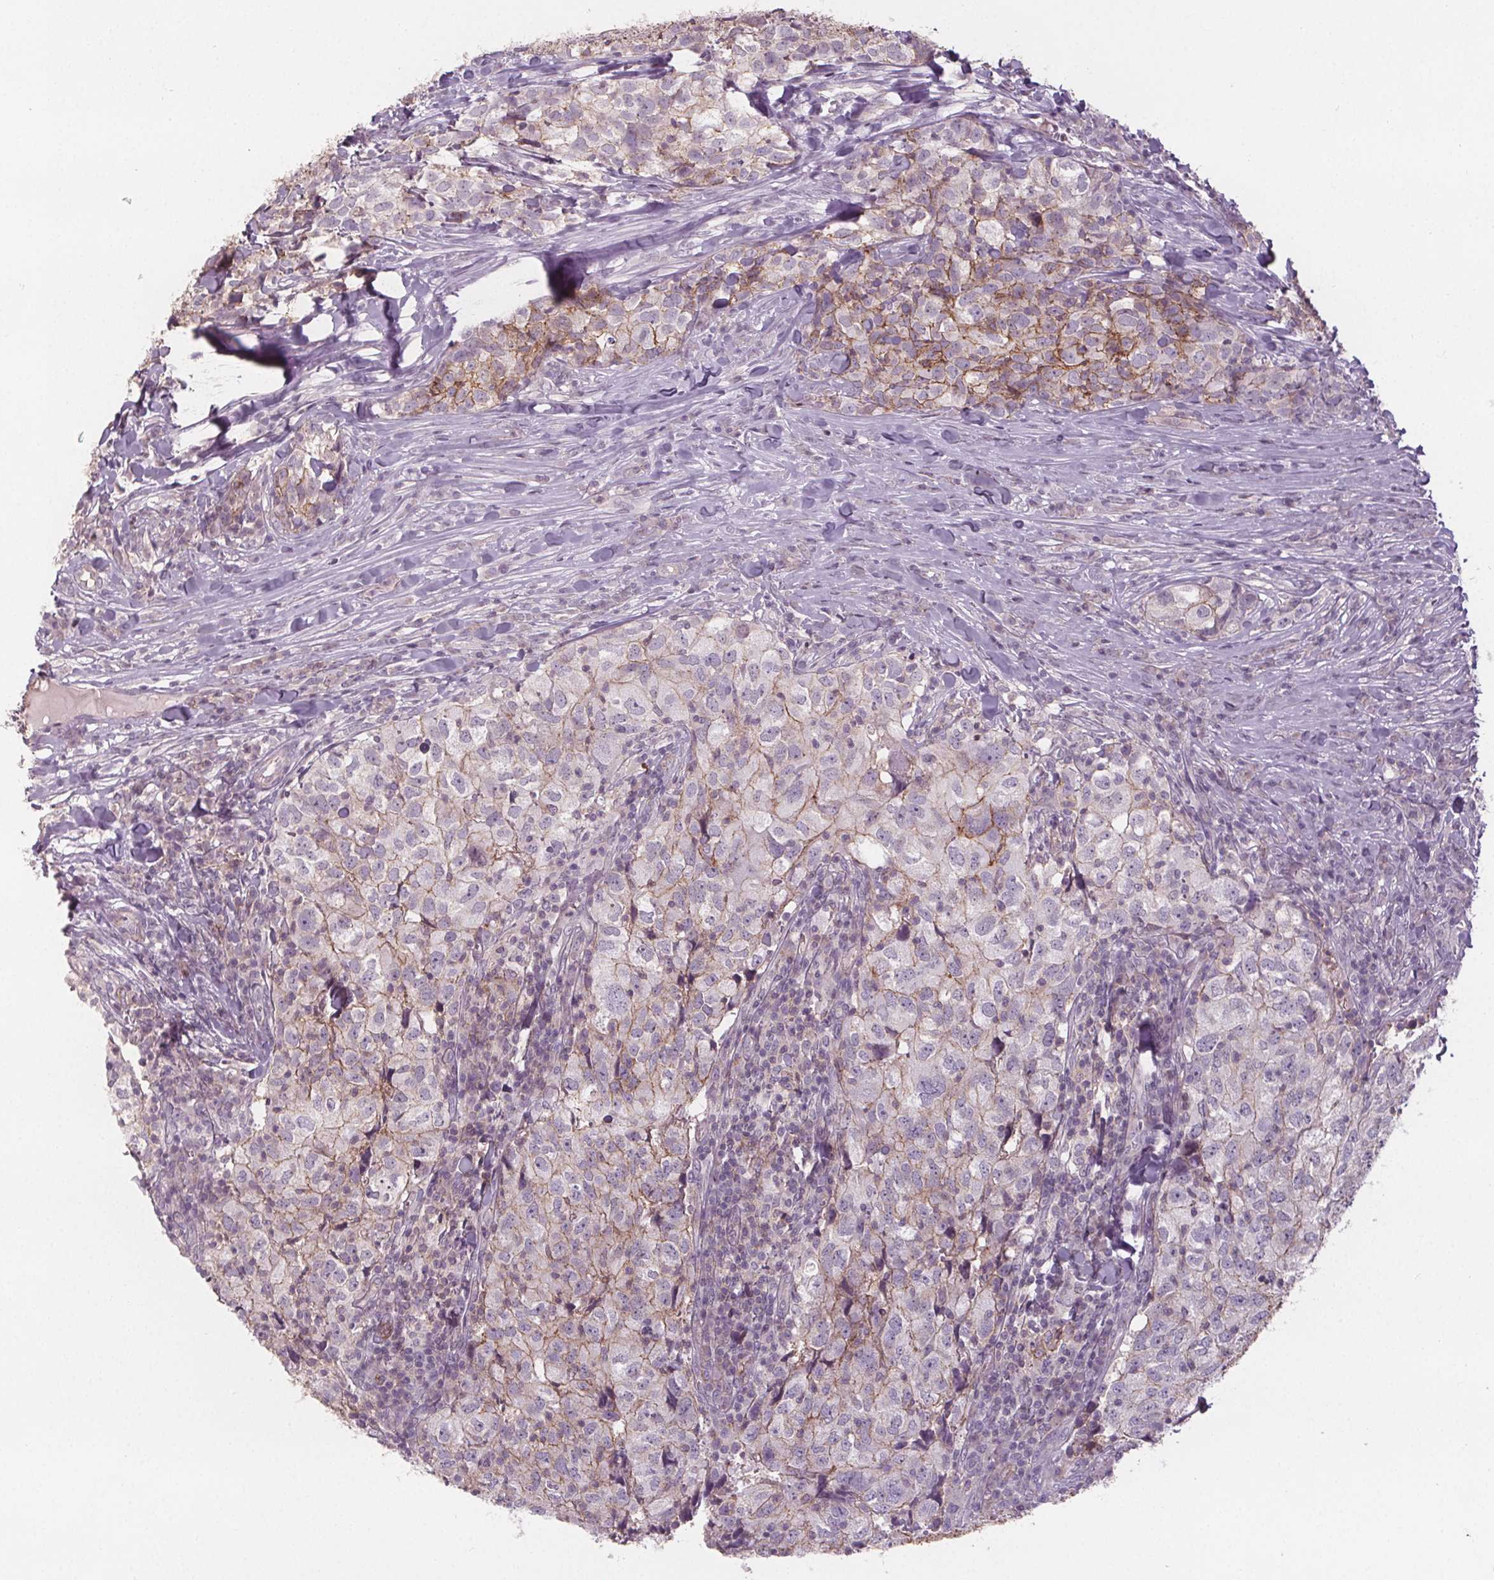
{"staining": {"intensity": "weak", "quantity": "<25%", "location": "cytoplasmic/membranous"}, "tissue": "breast cancer", "cell_type": "Tumor cells", "image_type": "cancer", "snomed": [{"axis": "morphology", "description": "Duct carcinoma"}, {"axis": "topography", "description": "Breast"}], "caption": "Immunohistochemical staining of breast intraductal carcinoma exhibits no significant positivity in tumor cells.", "gene": "ATP1A1", "patient": {"sex": "female", "age": 30}}